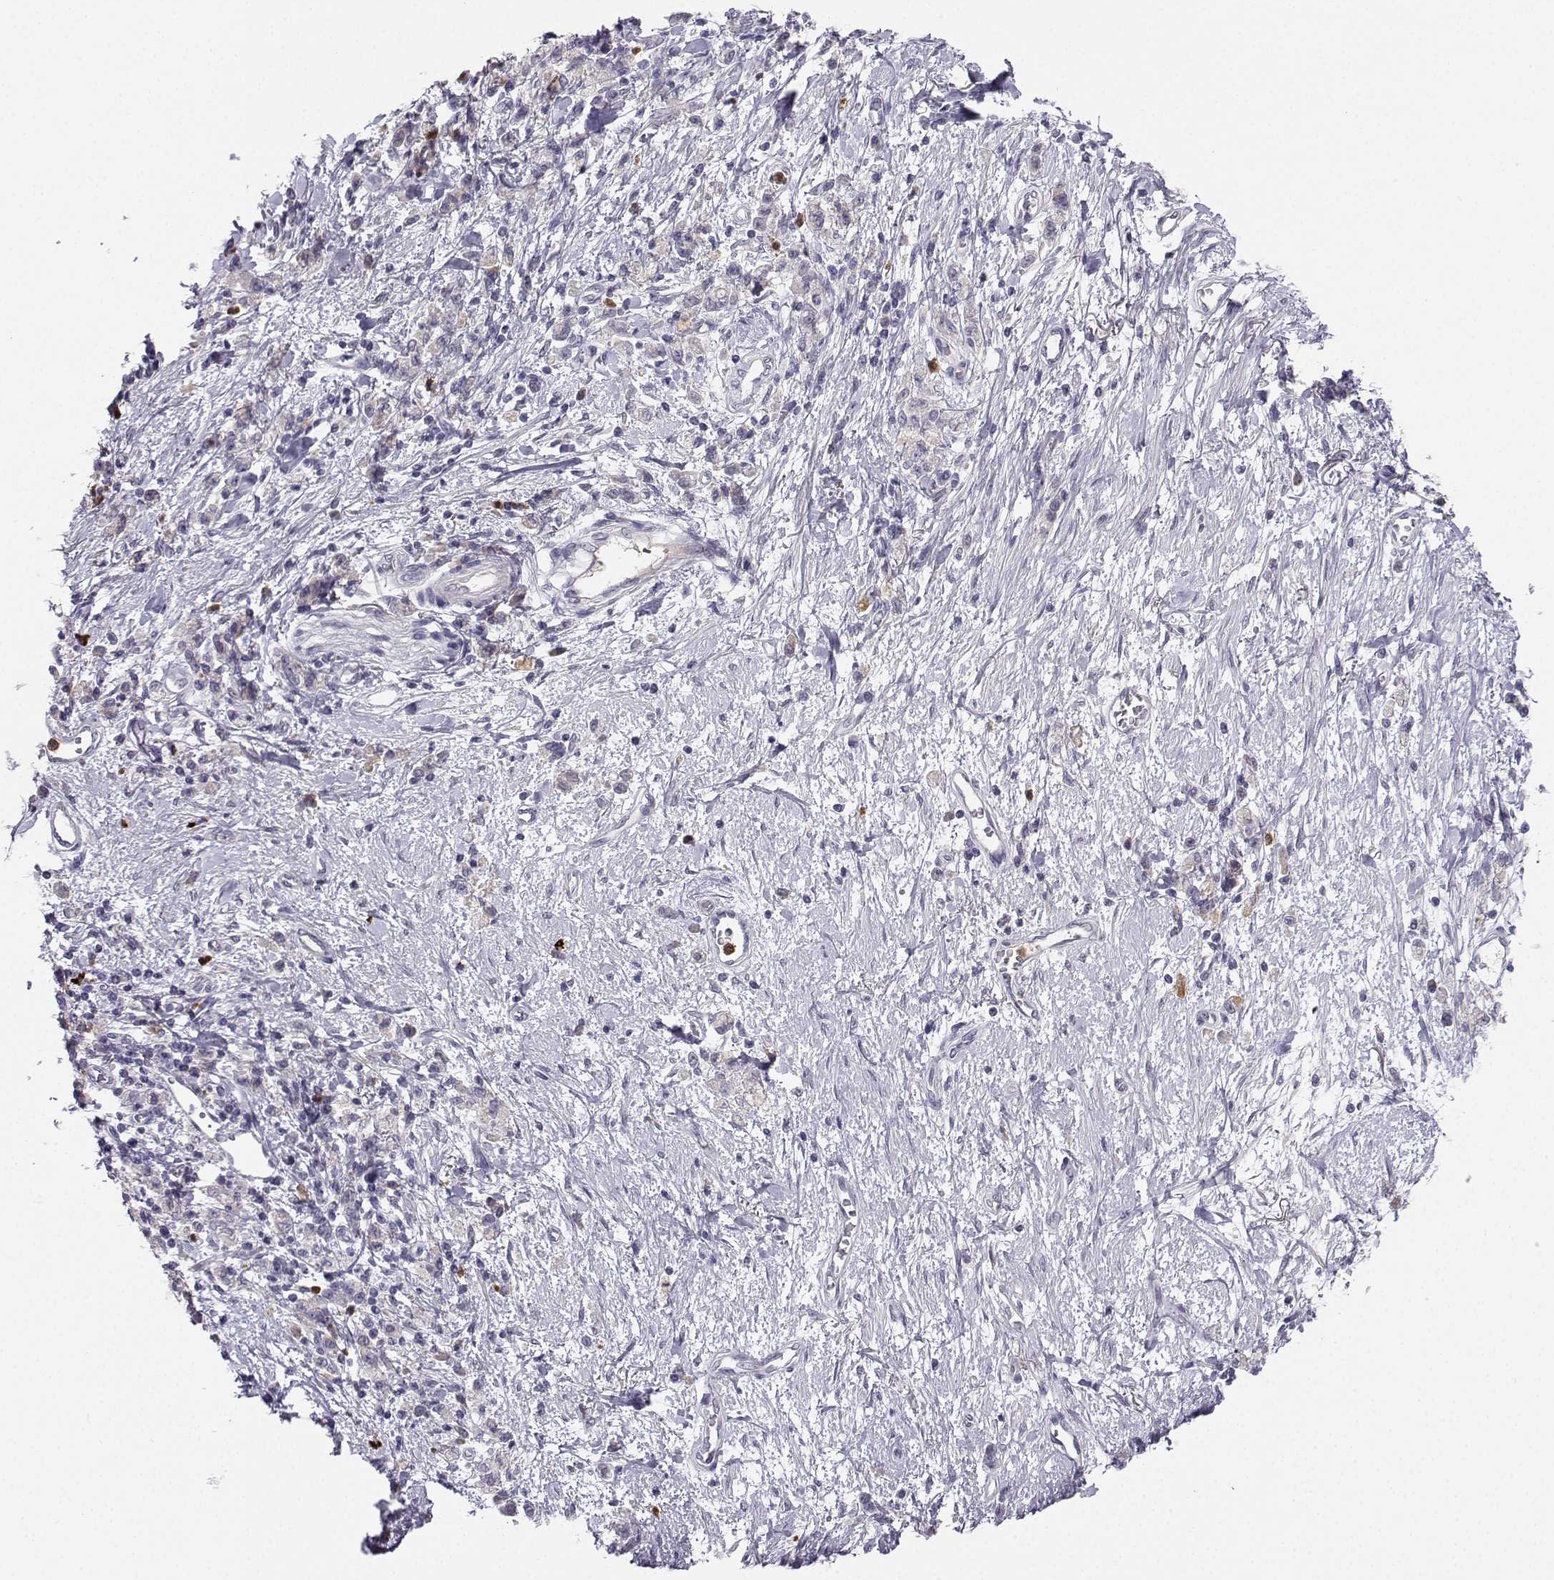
{"staining": {"intensity": "negative", "quantity": "none", "location": "none"}, "tissue": "stomach cancer", "cell_type": "Tumor cells", "image_type": "cancer", "snomed": [{"axis": "morphology", "description": "Adenocarcinoma, NOS"}, {"axis": "topography", "description": "Stomach"}], "caption": "Tumor cells show no significant staining in adenocarcinoma (stomach). The staining was performed using DAB to visualize the protein expression in brown, while the nuclei were stained in blue with hematoxylin (Magnification: 20x).", "gene": "CALY", "patient": {"sex": "male", "age": 77}}